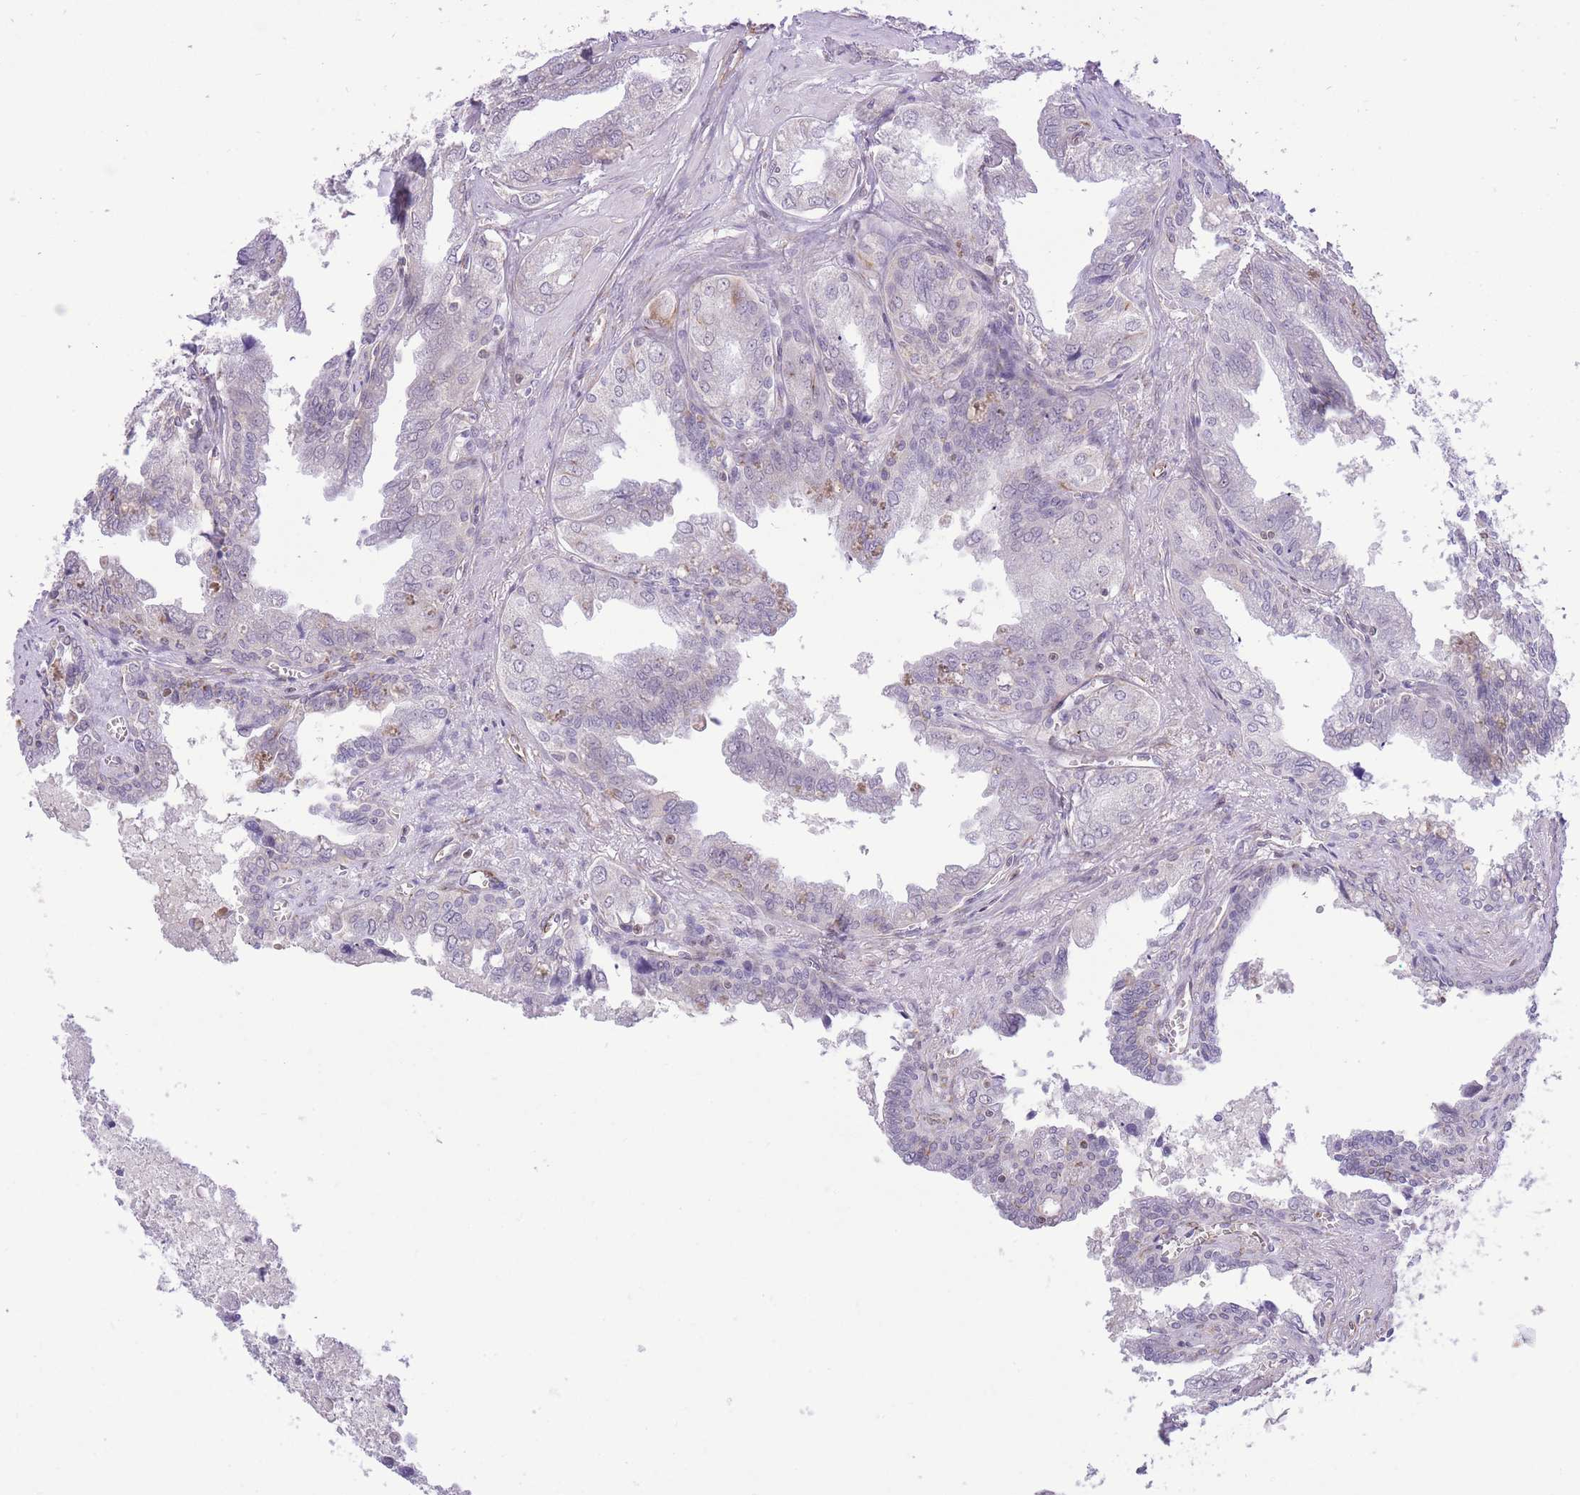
{"staining": {"intensity": "negative", "quantity": "none", "location": "none"}, "tissue": "seminal vesicle", "cell_type": "Glandular cells", "image_type": "normal", "snomed": [{"axis": "morphology", "description": "Normal tissue, NOS"}, {"axis": "topography", "description": "Seminal veicle"}], "caption": "High power microscopy micrograph of an IHC photomicrograph of unremarkable seminal vesicle, revealing no significant positivity in glandular cells. (DAB (3,3'-diaminobenzidine) IHC, high magnification).", "gene": "ELL", "patient": {"sex": "male", "age": 67}}